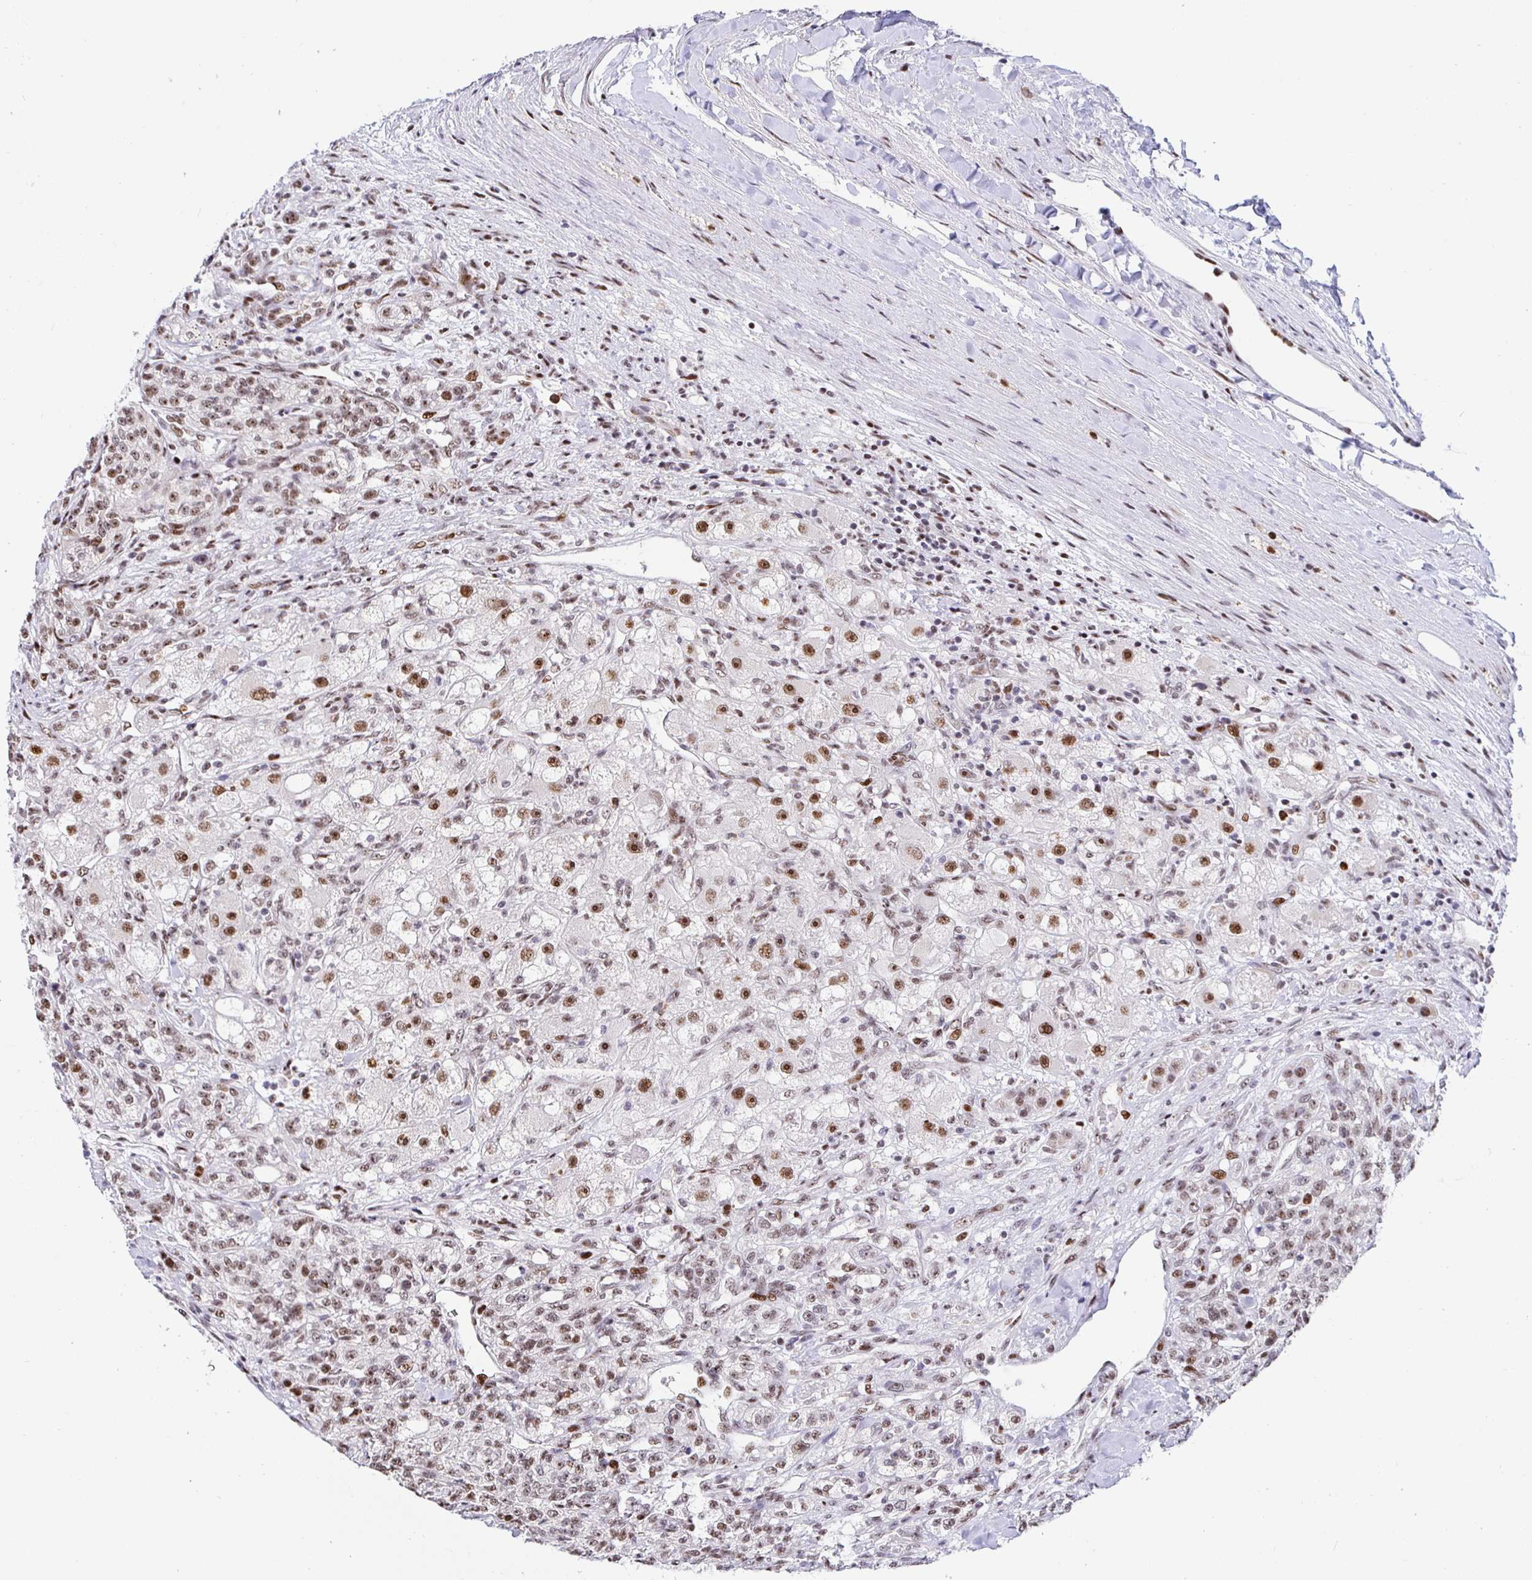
{"staining": {"intensity": "moderate", "quantity": ">75%", "location": "nuclear"}, "tissue": "renal cancer", "cell_type": "Tumor cells", "image_type": "cancer", "snomed": [{"axis": "morphology", "description": "Adenocarcinoma, NOS"}, {"axis": "topography", "description": "Kidney"}], "caption": "Protein analysis of adenocarcinoma (renal) tissue displays moderate nuclear positivity in about >75% of tumor cells.", "gene": "SETD5", "patient": {"sex": "female", "age": 63}}